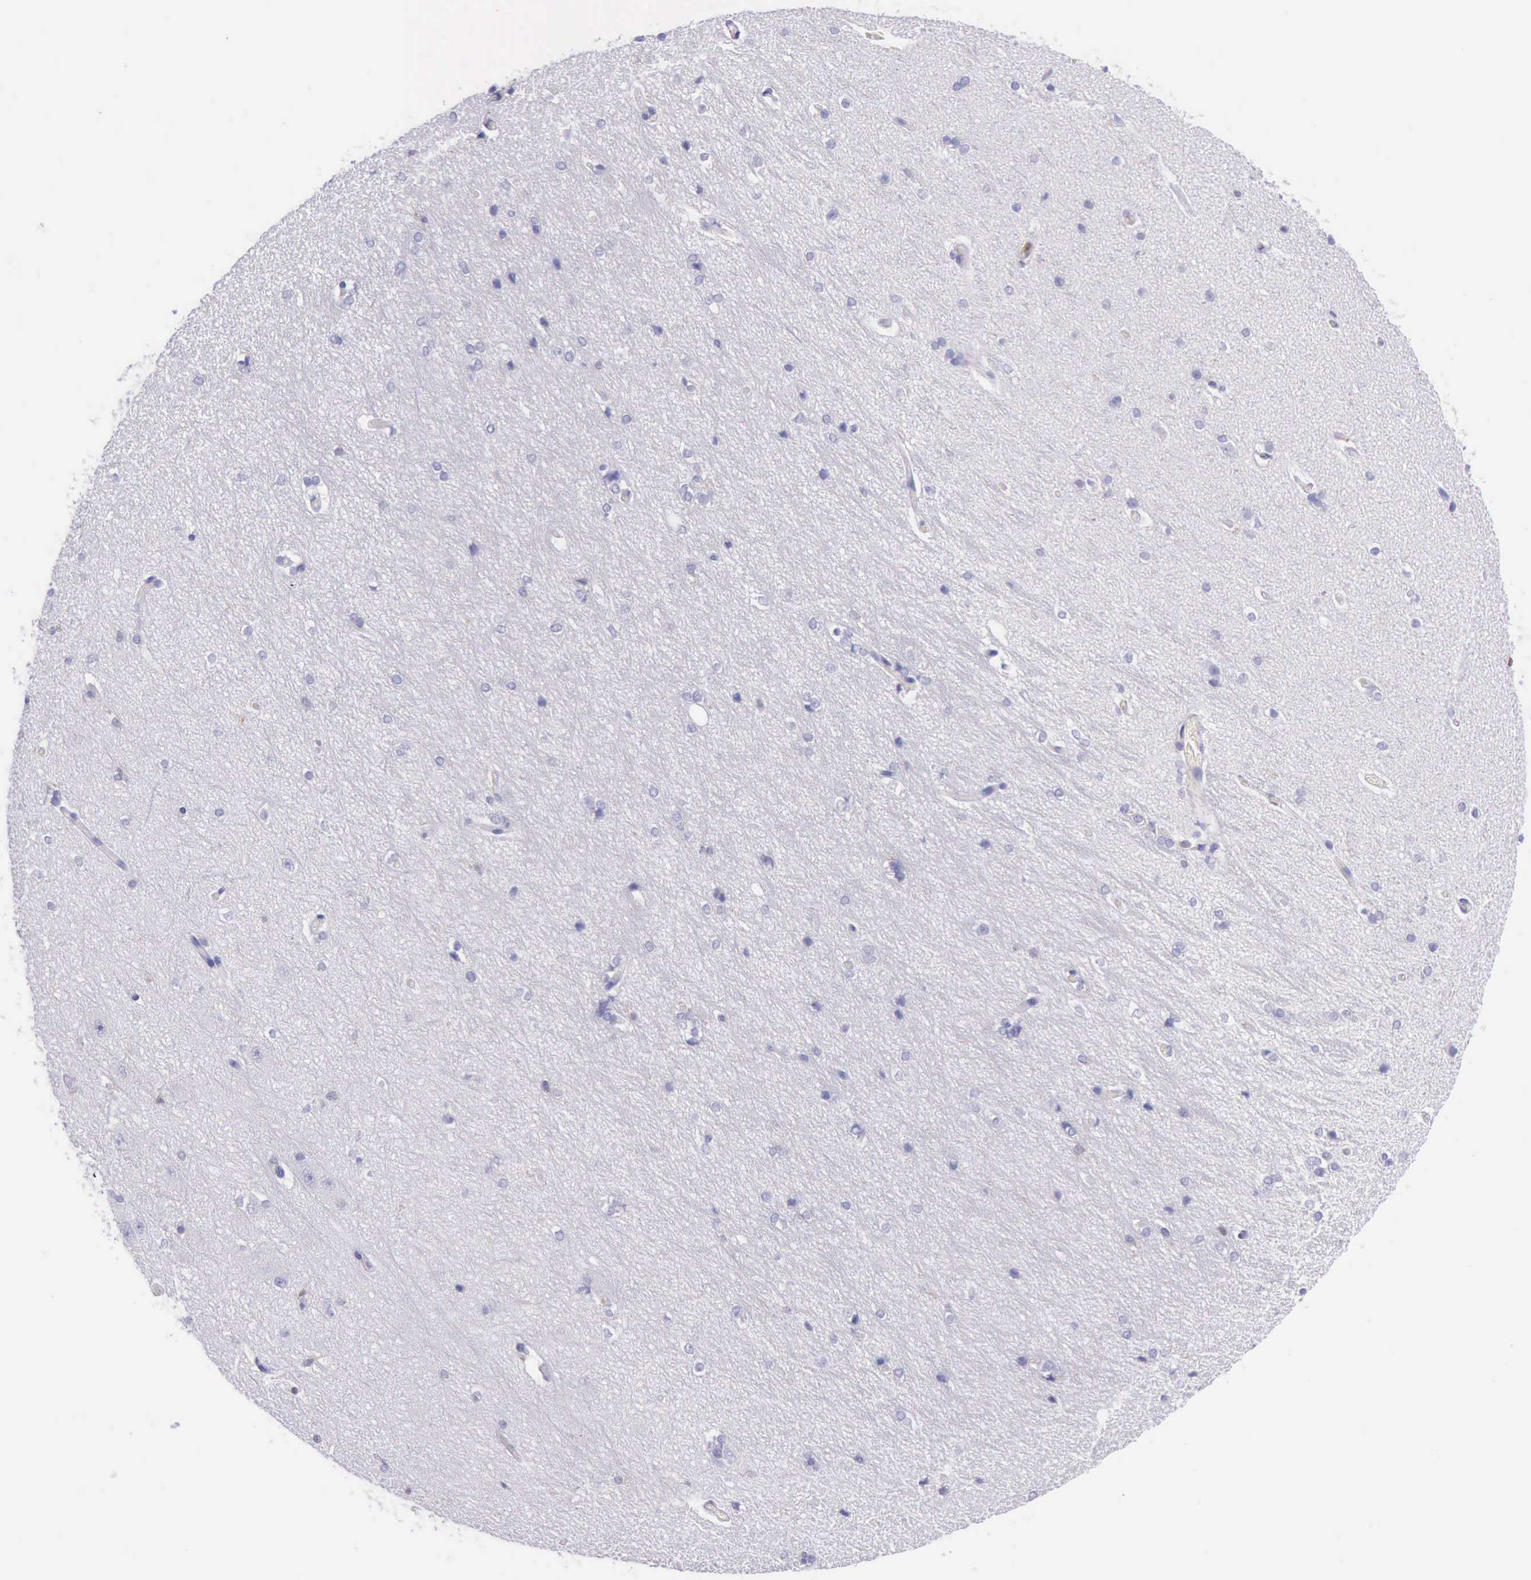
{"staining": {"intensity": "negative", "quantity": "none", "location": "none"}, "tissue": "hippocampus", "cell_type": "Glial cells", "image_type": "normal", "snomed": [{"axis": "morphology", "description": "Normal tissue, NOS"}, {"axis": "topography", "description": "Hippocampus"}], "caption": "DAB (3,3'-diaminobenzidine) immunohistochemical staining of benign hippocampus demonstrates no significant positivity in glial cells.", "gene": "BTK", "patient": {"sex": "female", "age": 19}}